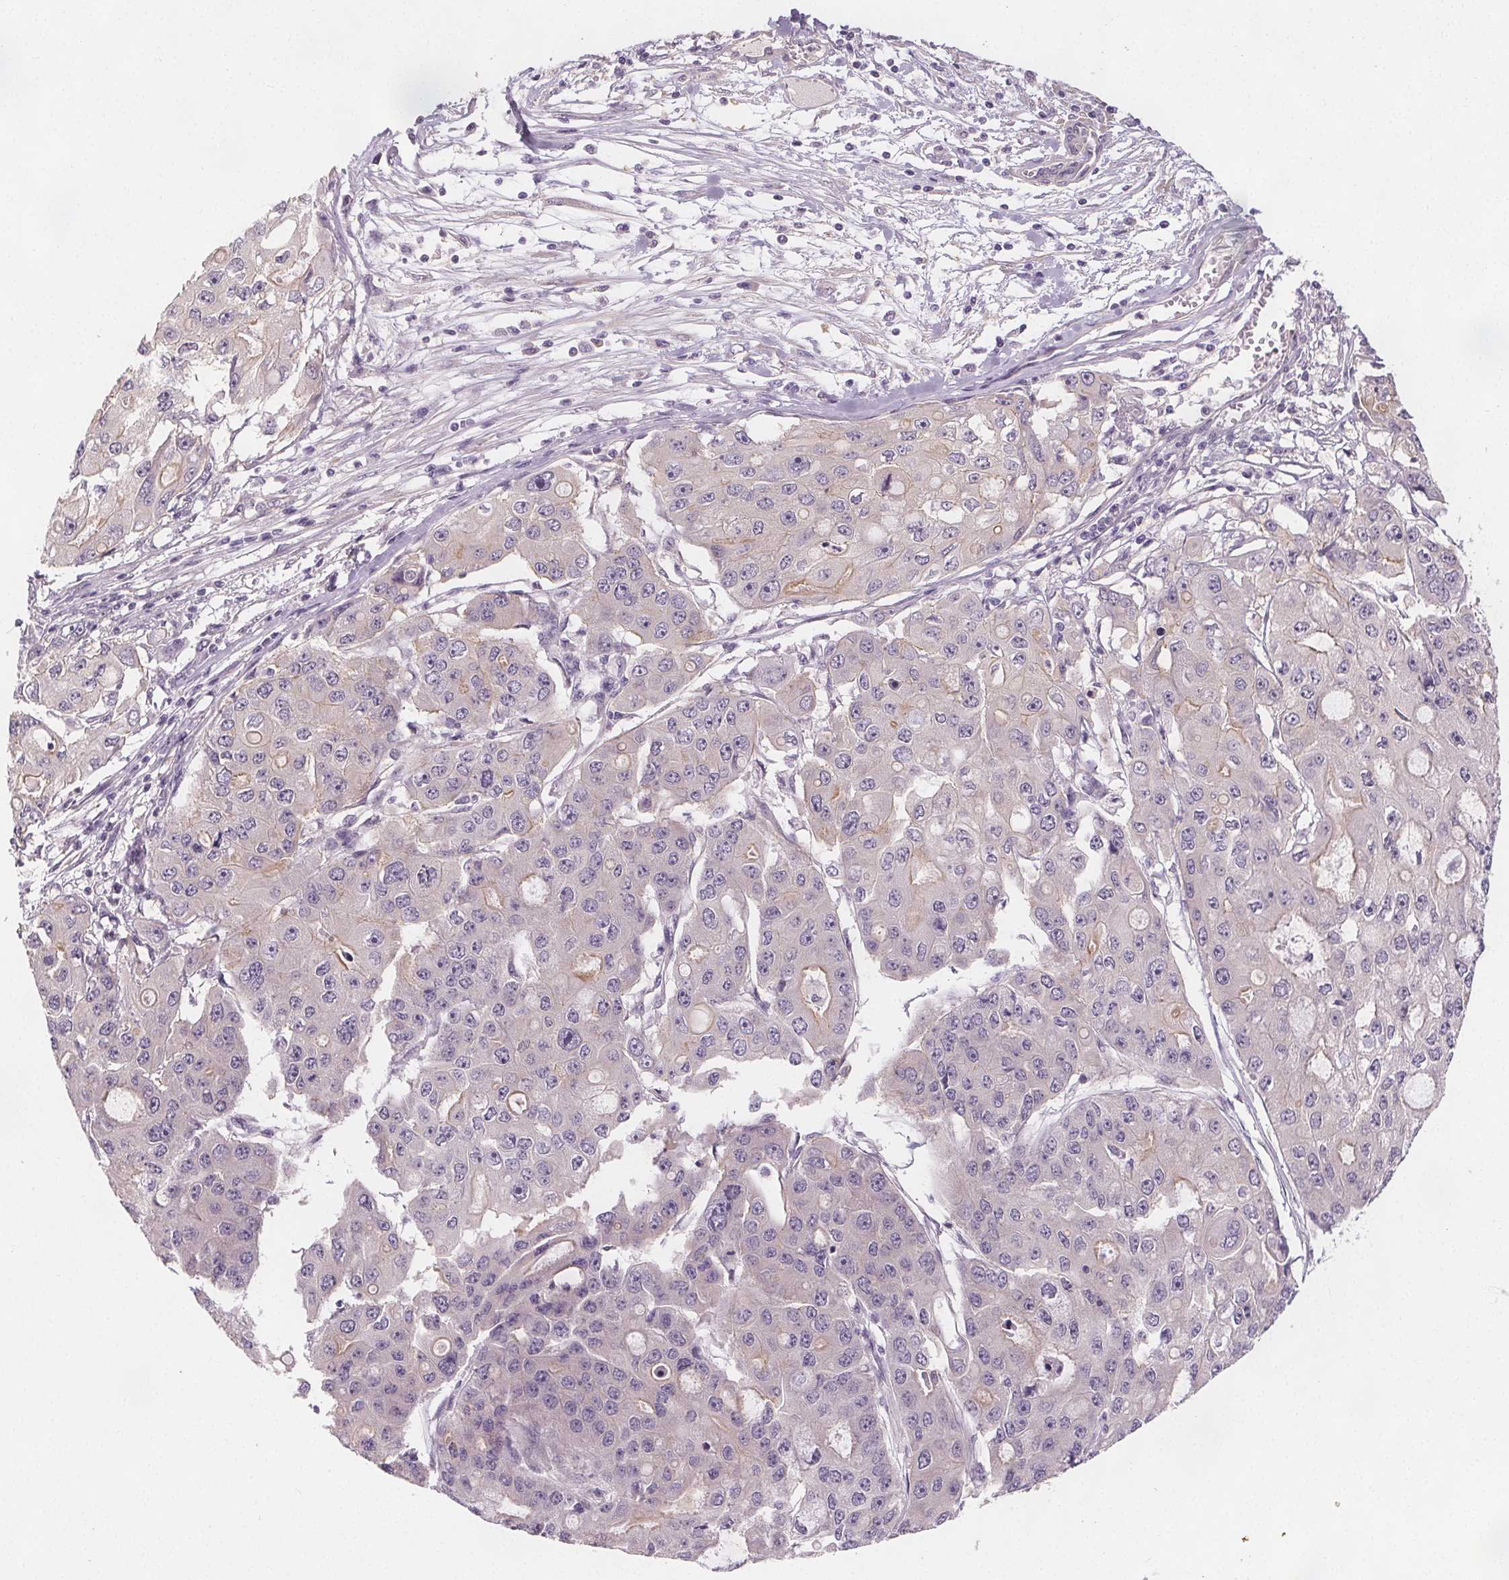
{"staining": {"intensity": "weak", "quantity": "<25%", "location": "cytoplasmic/membranous"}, "tissue": "ovarian cancer", "cell_type": "Tumor cells", "image_type": "cancer", "snomed": [{"axis": "morphology", "description": "Cystadenocarcinoma, serous, NOS"}, {"axis": "topography", "description": "Ovary"}], "caption": "IHC photomicrograph of neoplastic tissue: ovarian cancer (serous cystadenocarcinoma) stained with DAB displays no significant protein positivity in tumor cells.", "gene": "VNN1", "patient": {"sex": "female", "age": 56}}